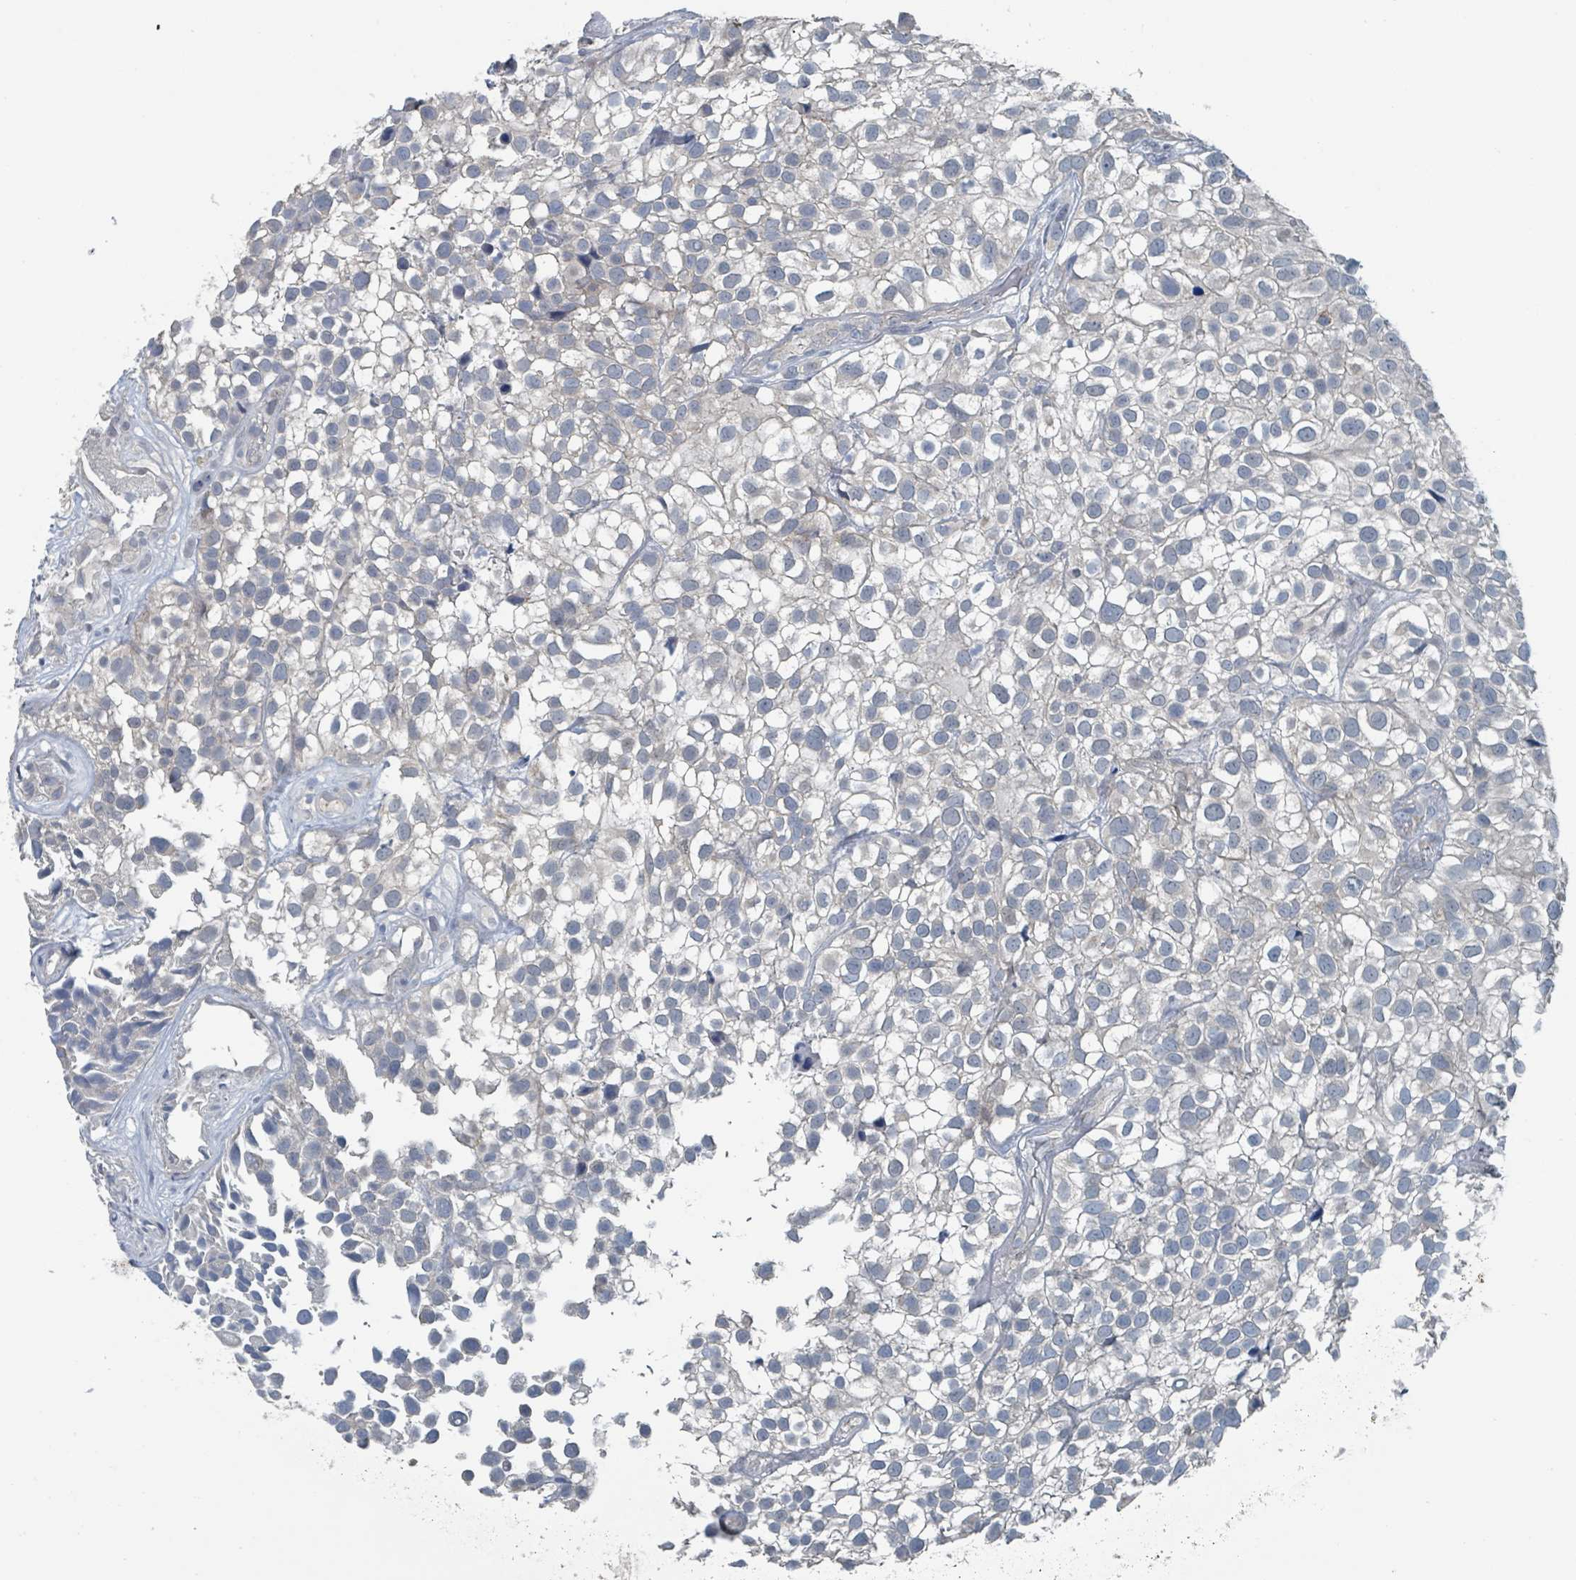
{"staining": {"intensity": "negative", "quantity": "none", "location": "none"}, "tissue": "urothelial cancer", "cell_type": "Tumor cells", "image_type": "cancer", "snomed": [{"axis": "morphology", "description": "Urothelial carcinoma, High grade"}, {"axis": "topography", "description": "Urinary bladder"}], "caption": "The immunohistochemistry (IHC) micrograph has no significant staining in tumor cells of urothelial cancer tissue.", "gene": "ACBD4", "patient": {"sex": "male", "age": 56}}